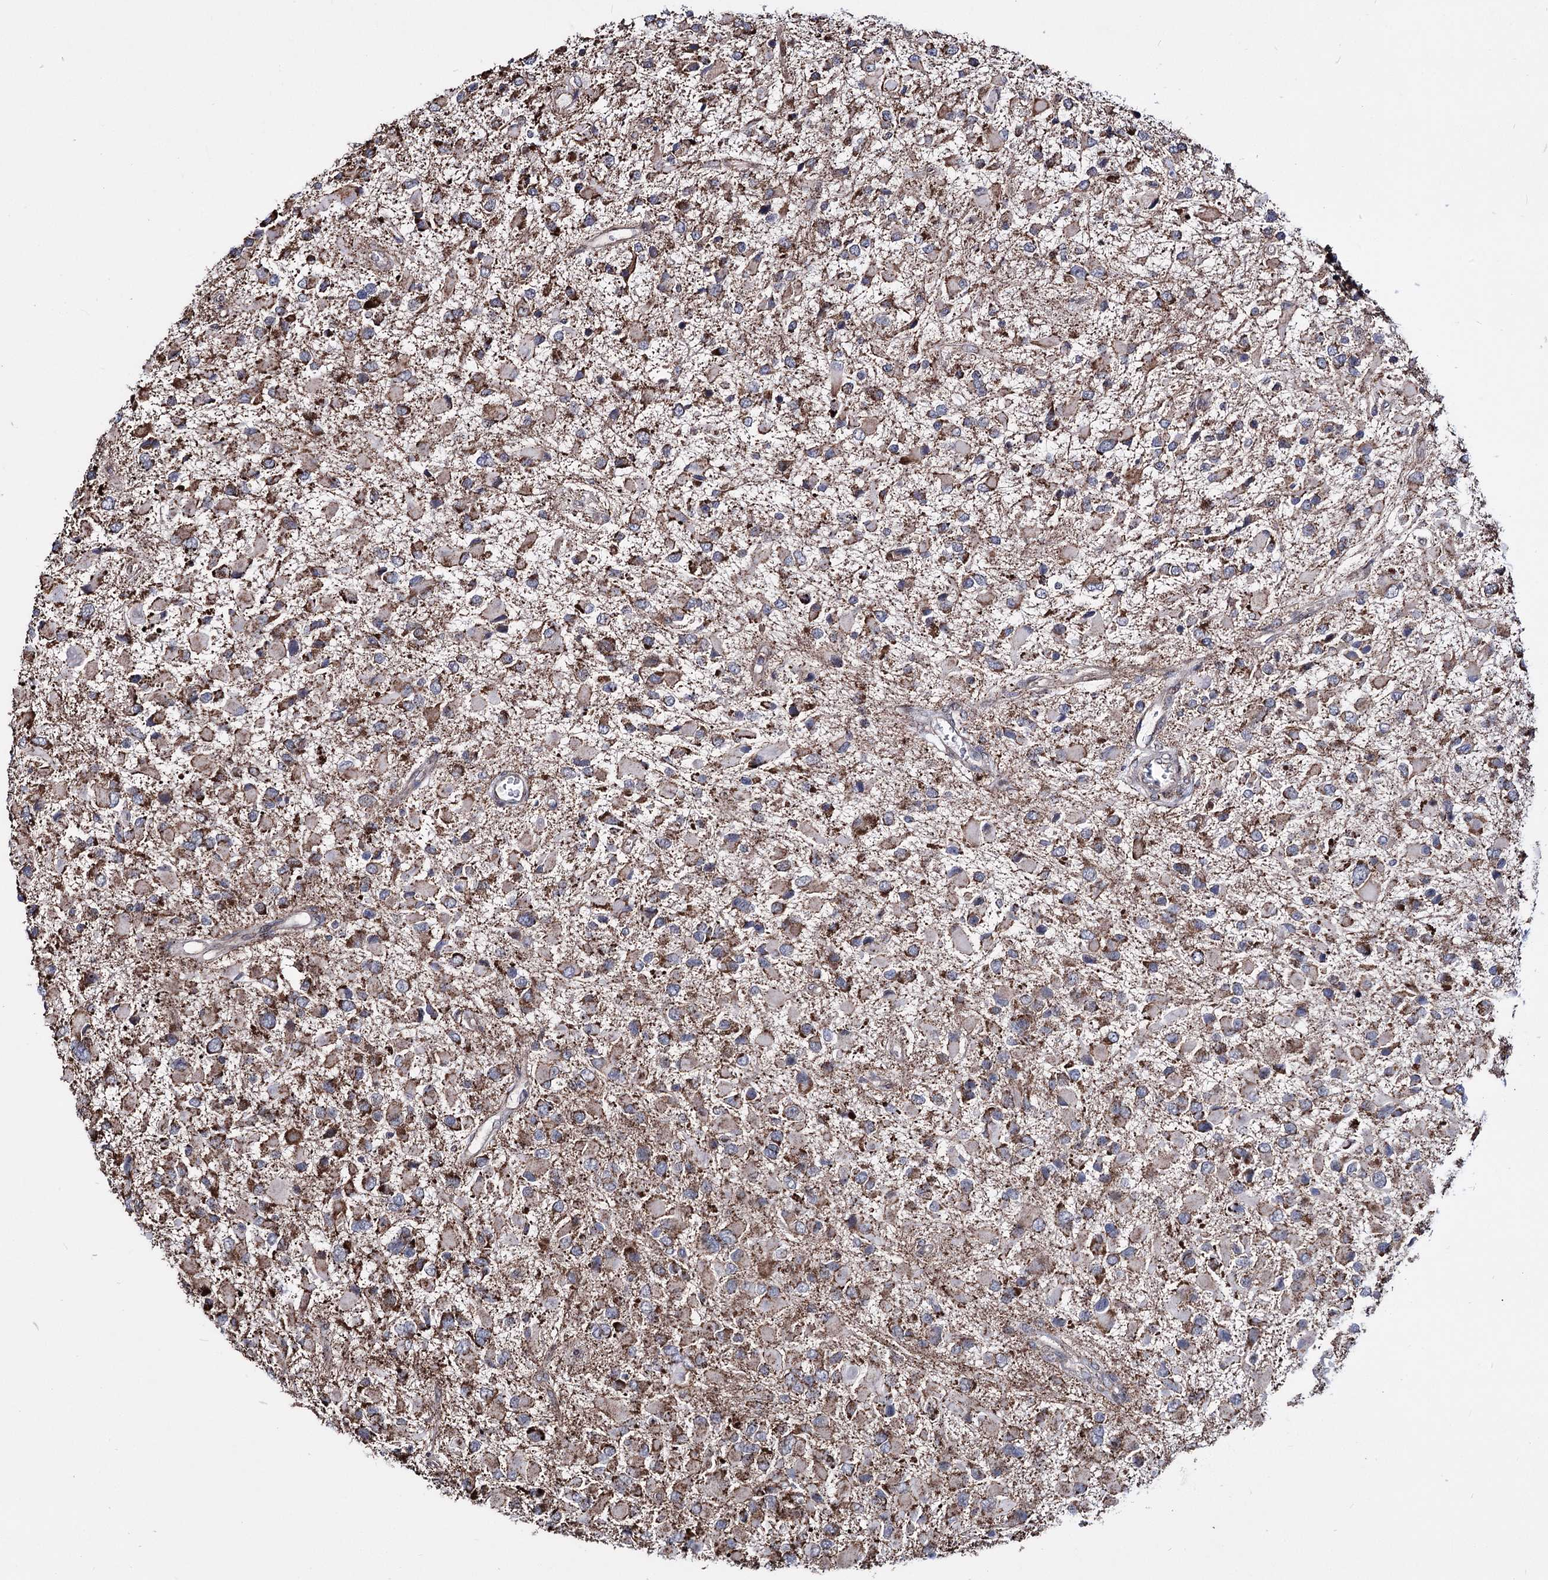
{"staining": {"intensity": "moderate", "quantity": ">75%", "location": "cytoplasmic/membranous"}, "tissue": "glioma", "cell_type": "Tumor cells", "image_type": "cancer", "snomed": [{"axis": "morphology", "description": "Glioma, malignant, High grade"}, {"axis": "topography", "description": "Brain"}], "caption": "Immunohistochemistry (IHC) (DAB (3,3'-diaminobenzidine)) staining of human glioma demonstrates moderate cytoplasmic/membranous protein expression in approximately >75% of tumor cells.", "gene": "CREB3L4", "patient": {"sex": "male", "age": 53}}